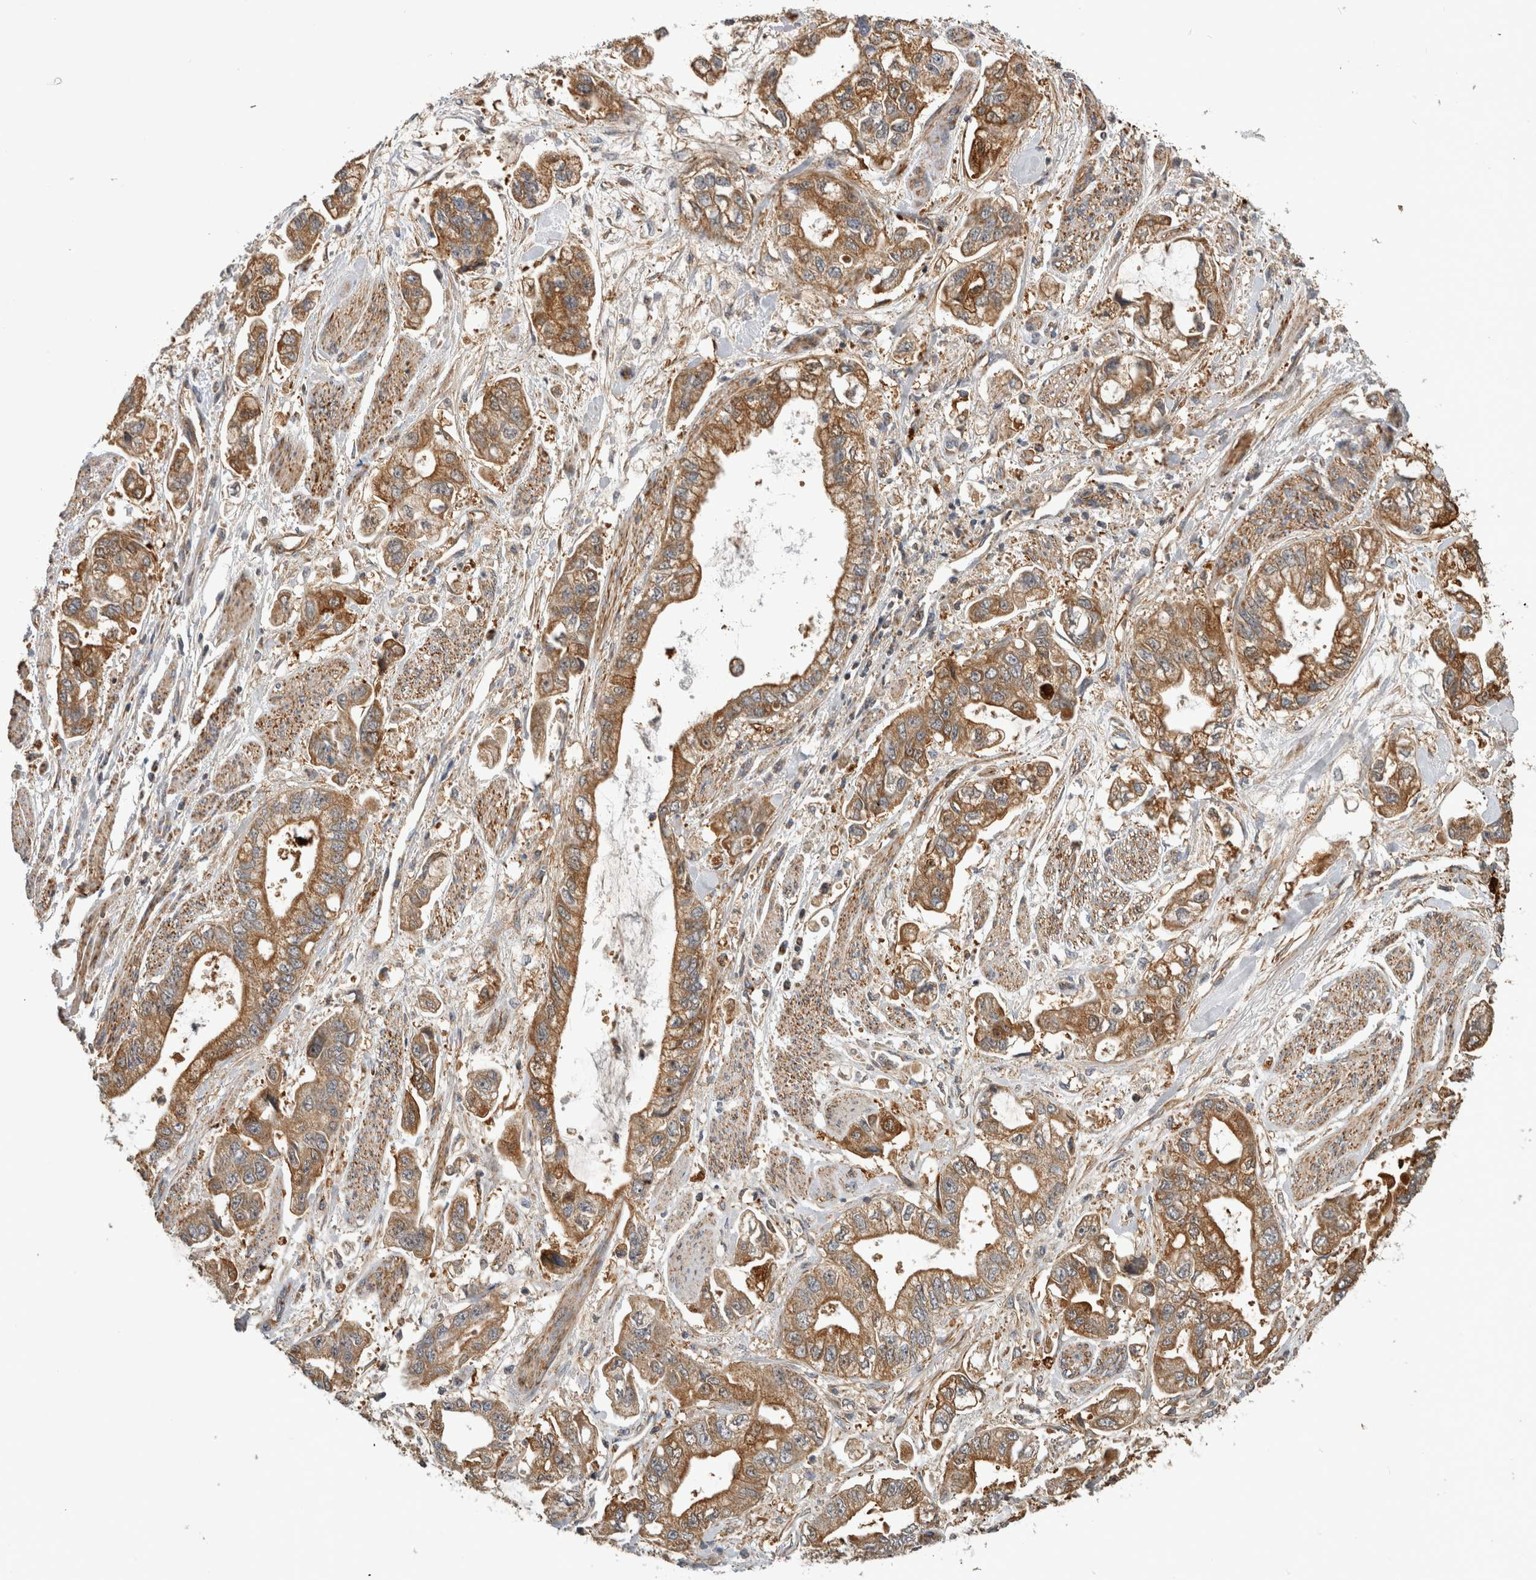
{"staining": {"intensity": "moderate", "quantity": ">75%", "location": "cytoplasmic/membranous"}, "tissue": "stomach cancer", "cell_type": "Tumor cells", "image_type": "cancer", "snomed": [{"axis": "morphology", "description": "Normal tissue, NOS"}, {"axis": "morphology", "description": "Adenocarcinoma, NOS"}, {"axis": "topography", "description": "Stomach"}], "caption": "Protein analysis of adenocarcinoma (stomach) tissue exhibits moderate cytoplasmic/membranous positivity in approximately >75% of tumor cells.", "gene": "SFXN2", "patient": {"sex": "male", "age": 62}}